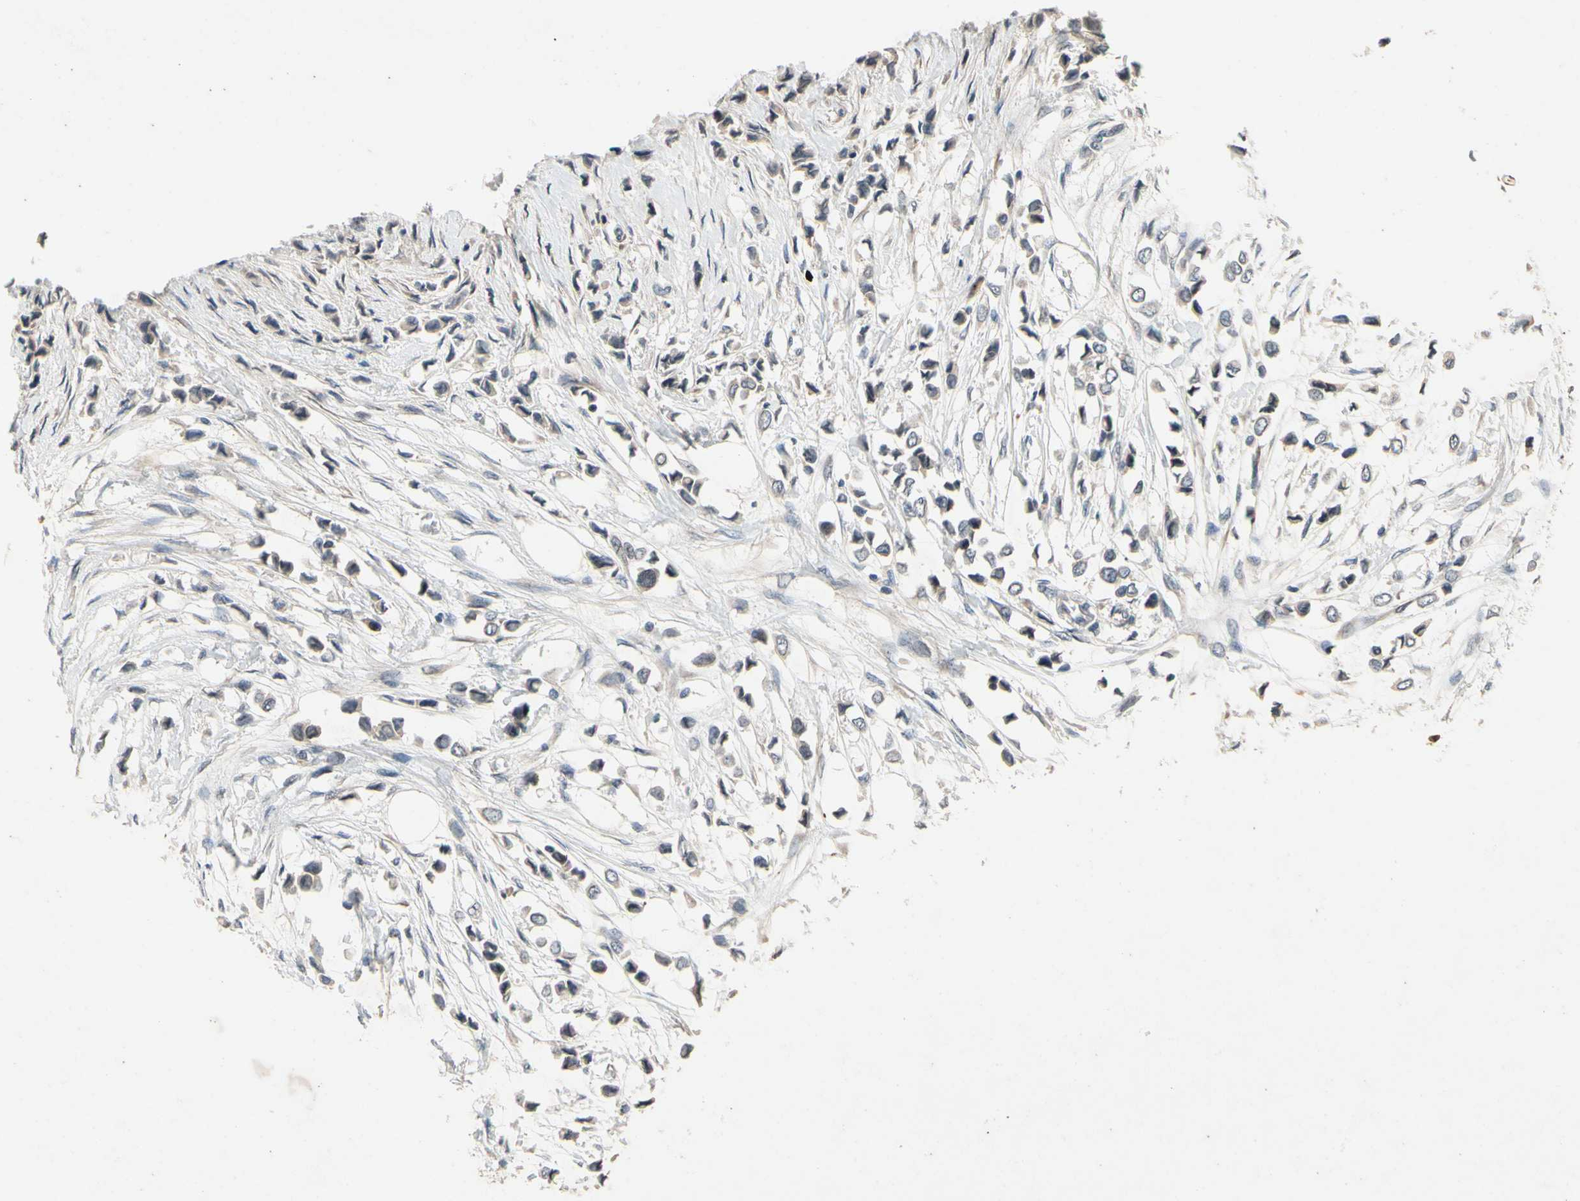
{"staining": {"intensity": "weak", "quantity": "<25%", "location": "cytoplasmic/membranous"}, "tissue": "breast cancer", "cell_type": "Tumor cells", "image_type": "cancer", "snomed": [{"axis": "morphology", "description": "Lobular carcinoma"}, {"axis": "topography", "description": "Breast"}], "caption": "A micrograph of breast lobular carcinoma stained for a protein displays no brown staining in tumor cells.", "gene": "DPY19L3", "patient": {"sex": "female", "age": 51}}